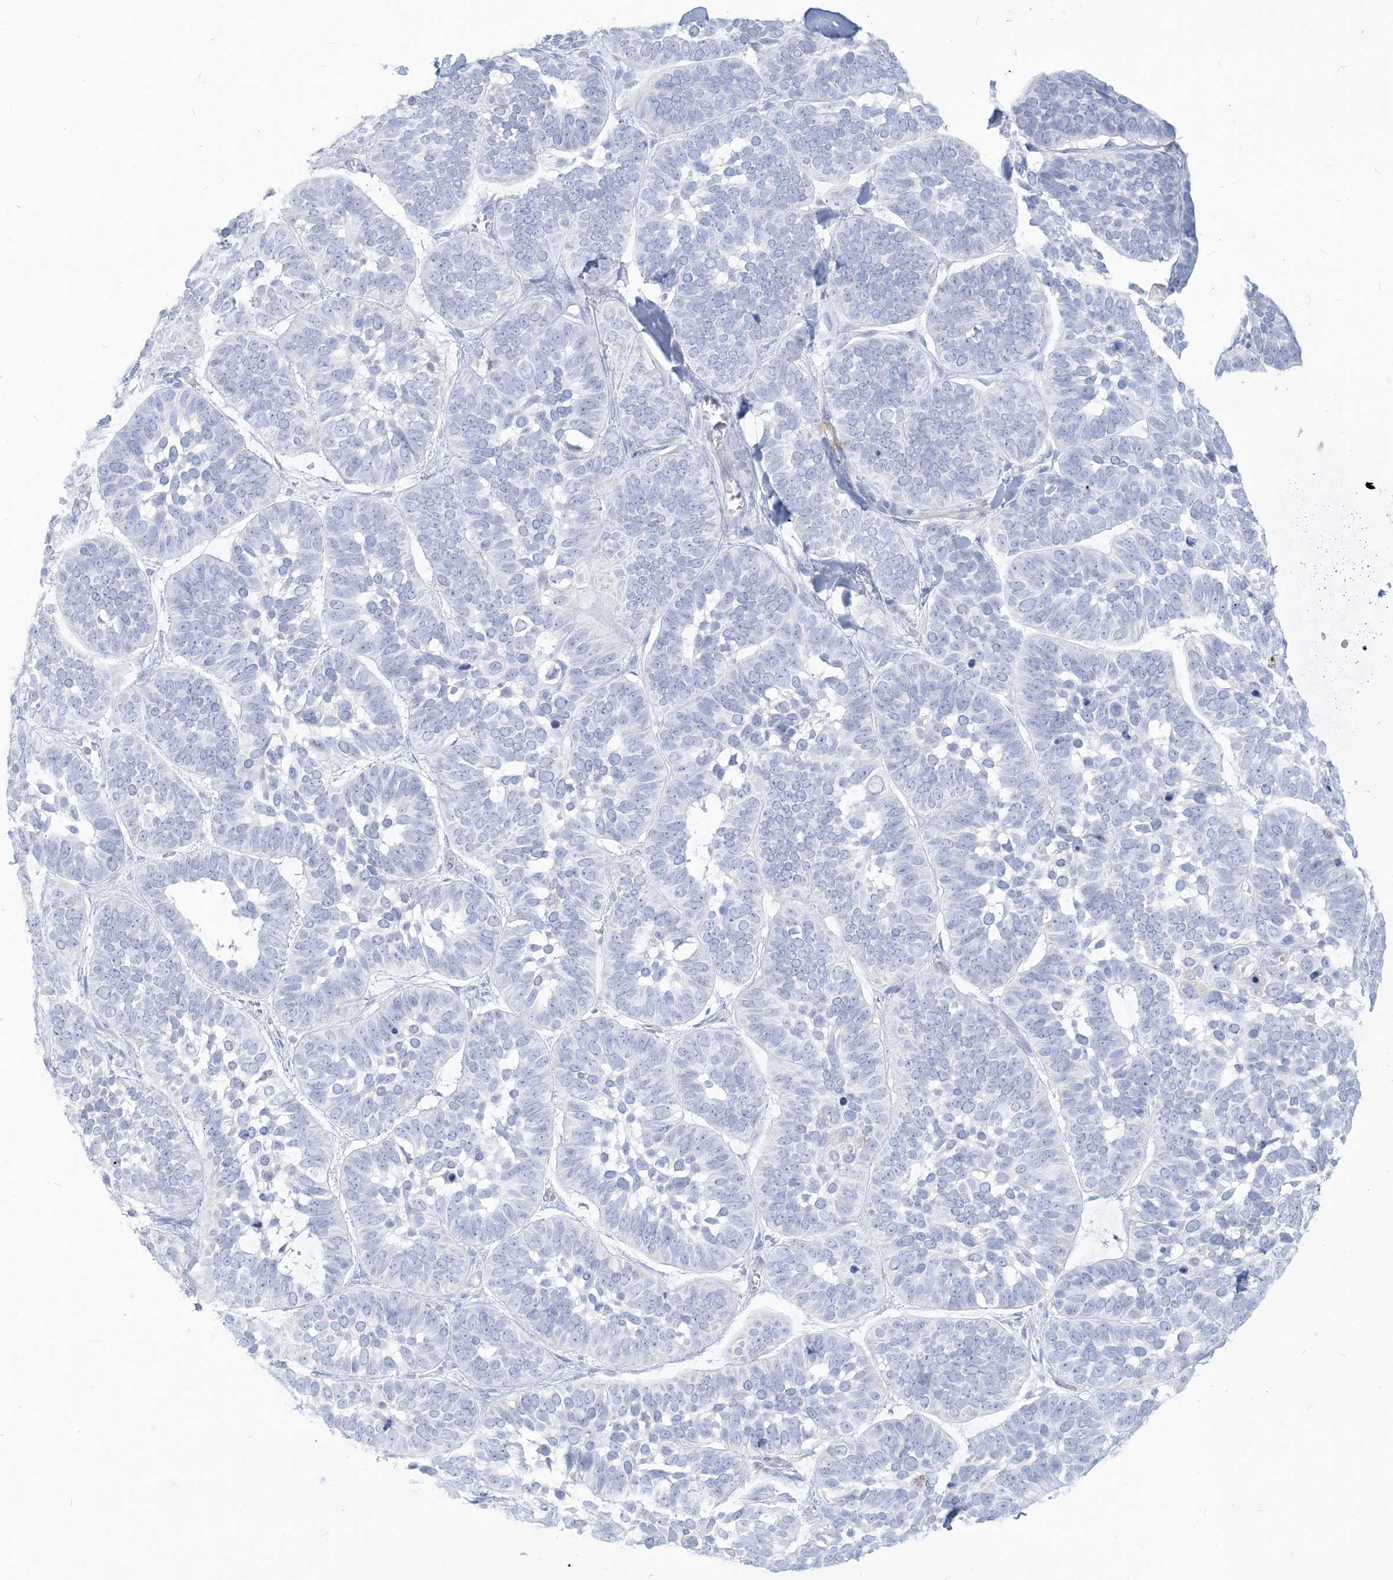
{"staining": {"intensity": "negative", "quantity": "none", "location": "none"}, "tissue": "skin cancer", "cell_type": "Tumor cells", "image_type": "cancer", "snomed": [{"axis": "morphology", "description": "Basal cell carcinoma"}, {"axis": "topography", "description": "Skin"}], "caption": "High power microscopy histopathology image of an IHC photomicrograph of skin cancer, revealing no significant expression in tumor cells.", "gene": "HLA-DRB1", "patient": {"sex": "male", "age": 62}}